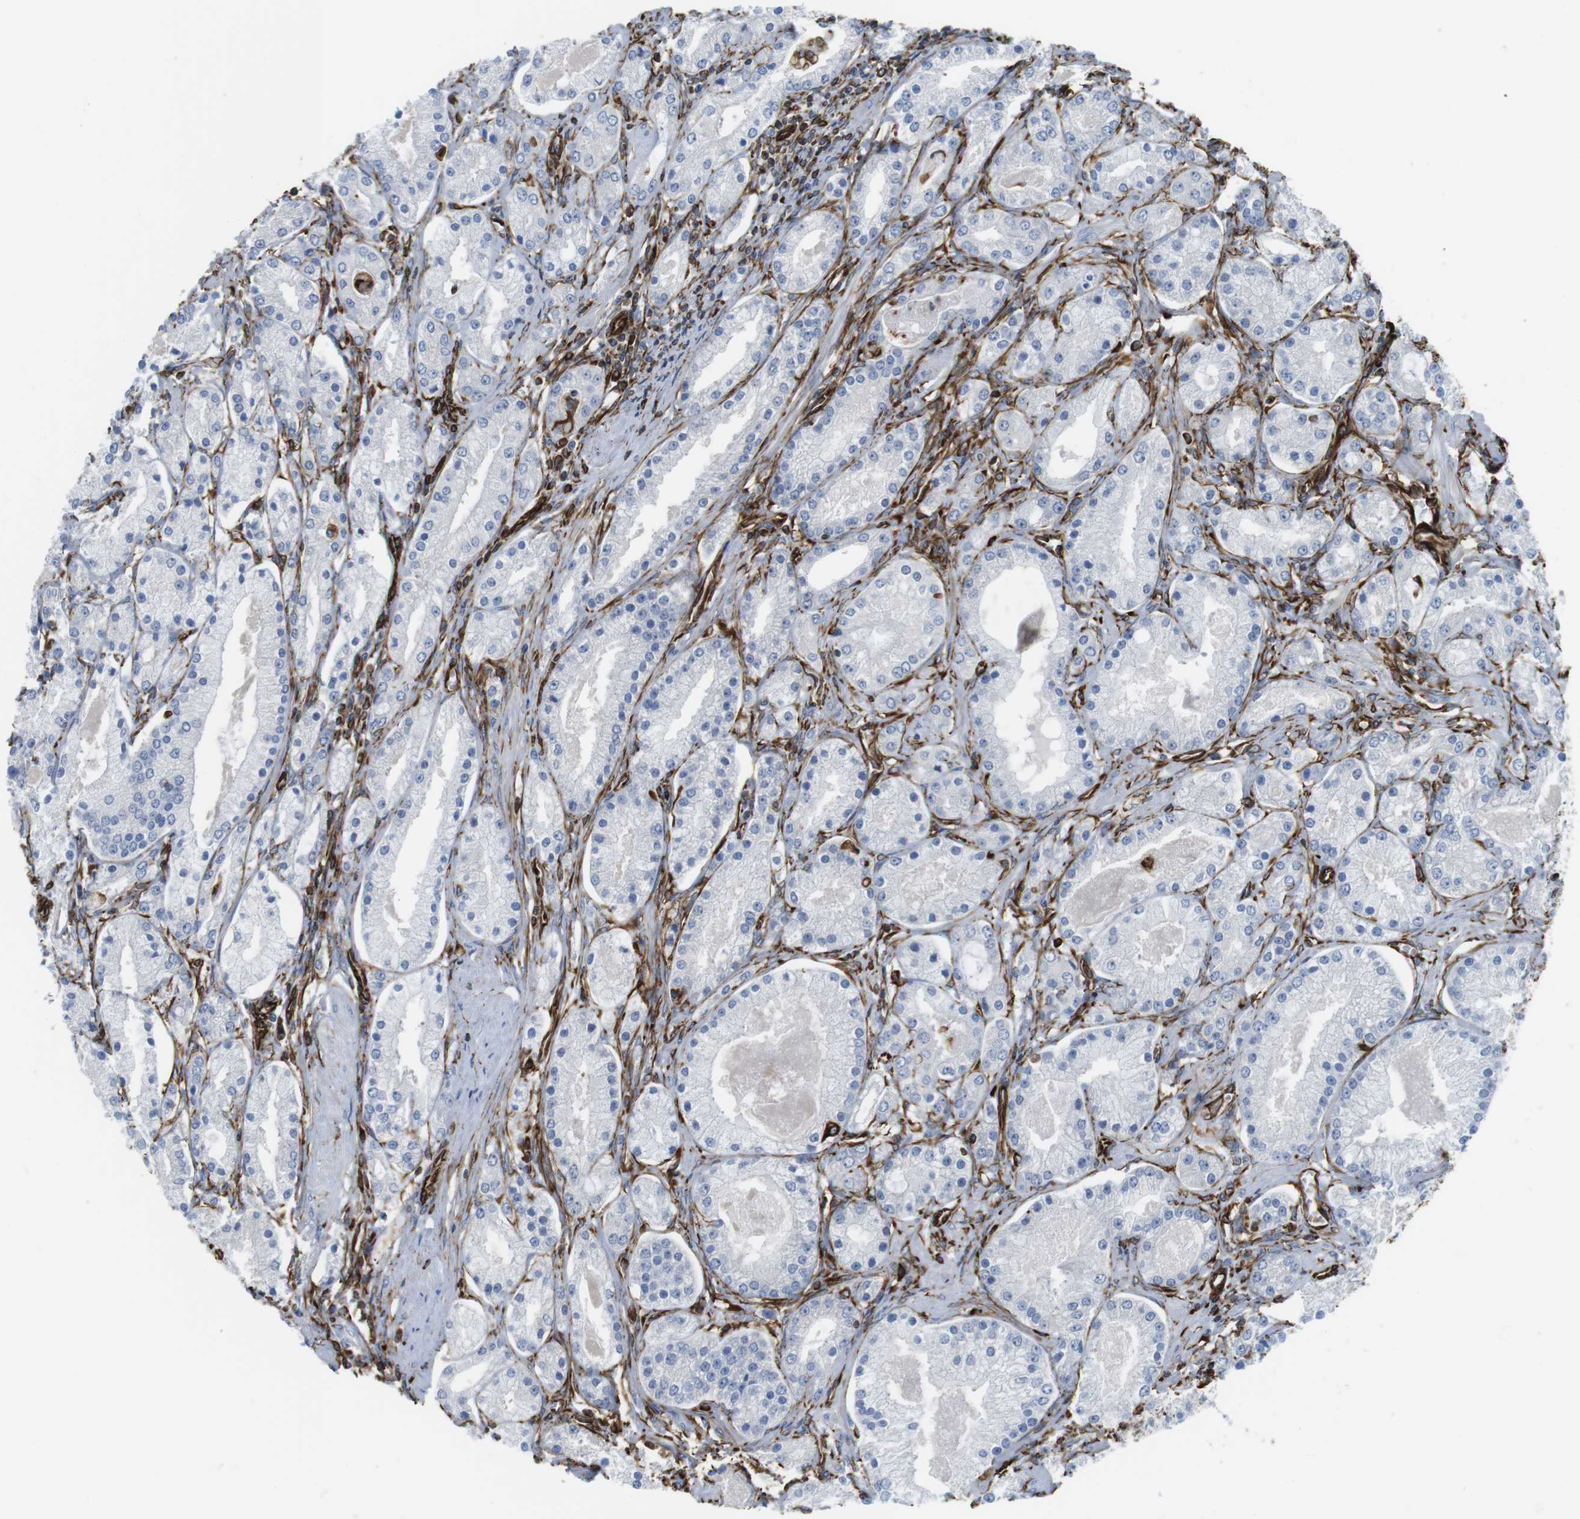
{"staining": {"intensity": "negative", "quantity": "none", "location": "none"}, "tissue": "prostate cancer", "cell_type": "Tumor cells", "image_type": "cancer", "snomed": [{"axis": "morphology", "description": "Adenocarcinoma, High grade"}, {"axis": "topography", "description": "Prostate"}], "caption": "This is an IHC photomicrograph of human high-grade adenocarcinoma (prostate). There is no expression in tumor cells.", "gene": "RALGPS1", "patient": {"sex": "male", "age": 66}}